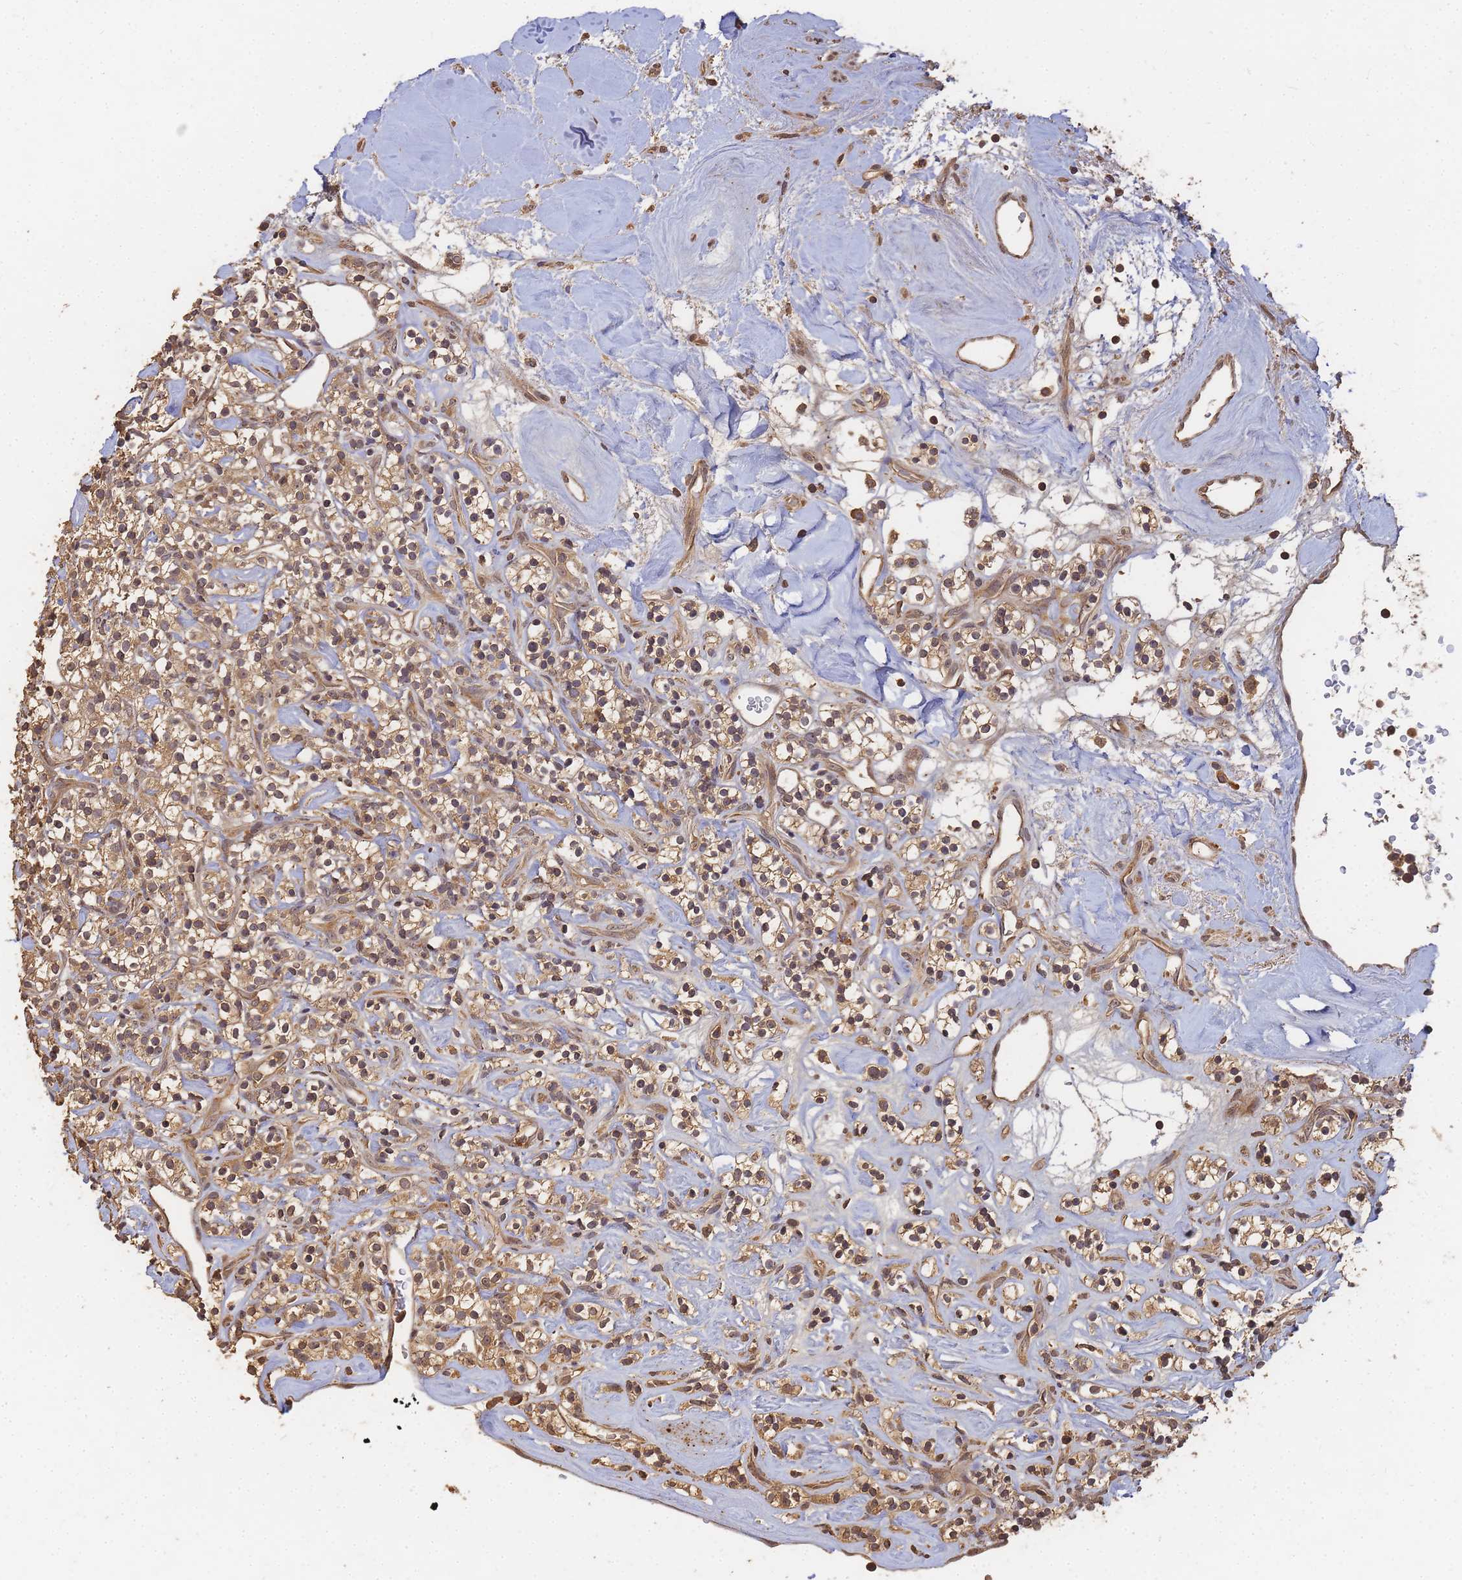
{"staining": {"intensity": "moderate", "quantity": ">75%", "location": "cytoplasmic/membranous"}, "tissue": "renal cancer", "cell_type": "Tumor cells", "image_type": "cancer", "snomed": [{"axis": "morphology", "description": "Adenocarcinoma, NOS"}, {"axis": "topography", "description": "Kidney"}], "caption": "Renal cancer stained with DAB (3,3'-diaminobenzidine) immunohistochemistry (IHC) reveals medium levels of moderate cytoplasmic/membranous positivity in about >75% of tumor cells.", "gene": "ALKBH1", "patient": {"sex": "male", "age": 77}}